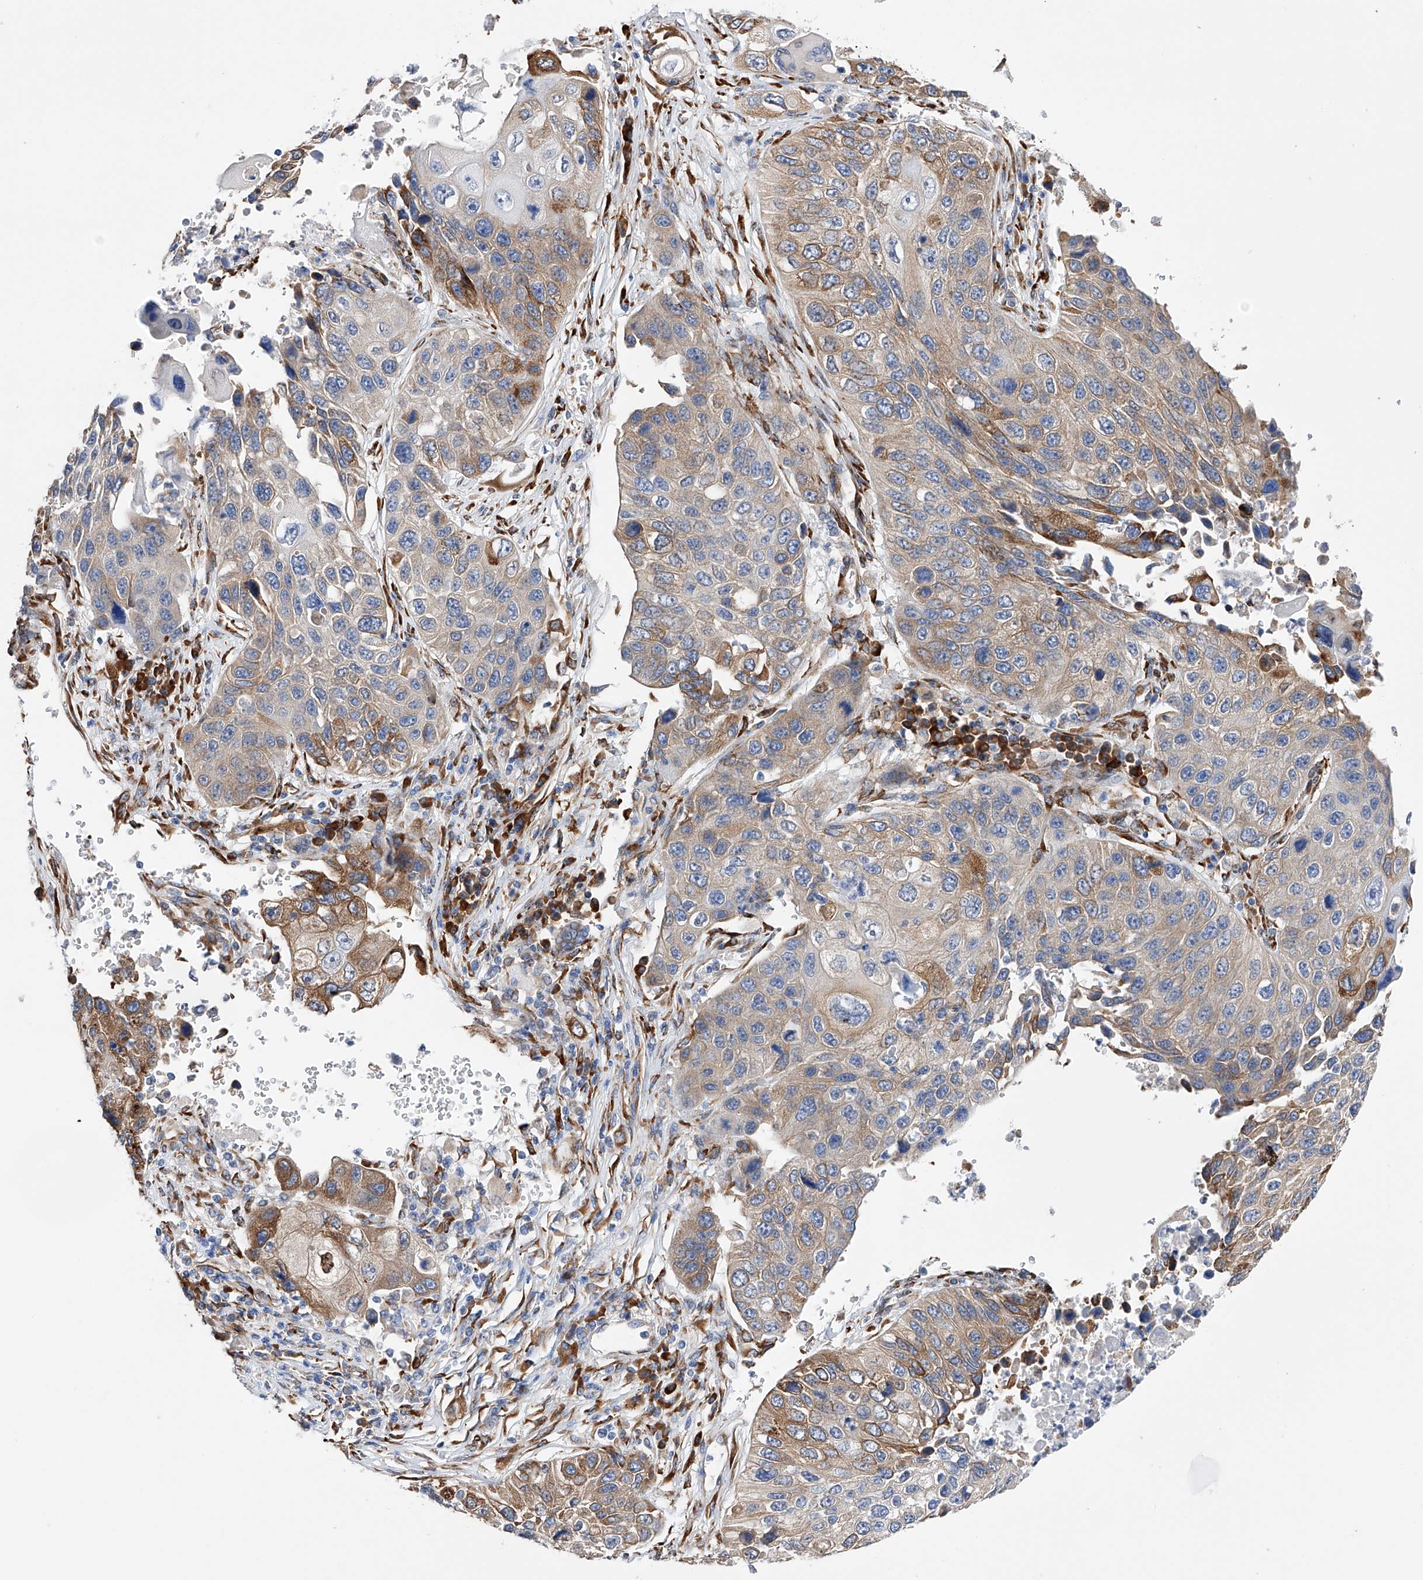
{"staining": {"intensity": "moderate", "quantity": "<25%", "location": "cytoplasmic/membranous"}, "tissue": "lung cancer", "cell_type": "Tumor cells", "image_type": "cancer", "snomed": [{"axis": "morphology", "description": "Squamous cell carcinoma, NOS"}, {"axis": "topography", "description": "Lung"}], "caption": "An image of squamous cell carcinoma (lung) stained for a protein shows moderate cytoplasmic/membranous brown staining in tumor cells. (Brightfield microscopy of DAB IHC at high magnification).", "gene": "PDIA5", "patient": {"sex": "male", "age": 61}}